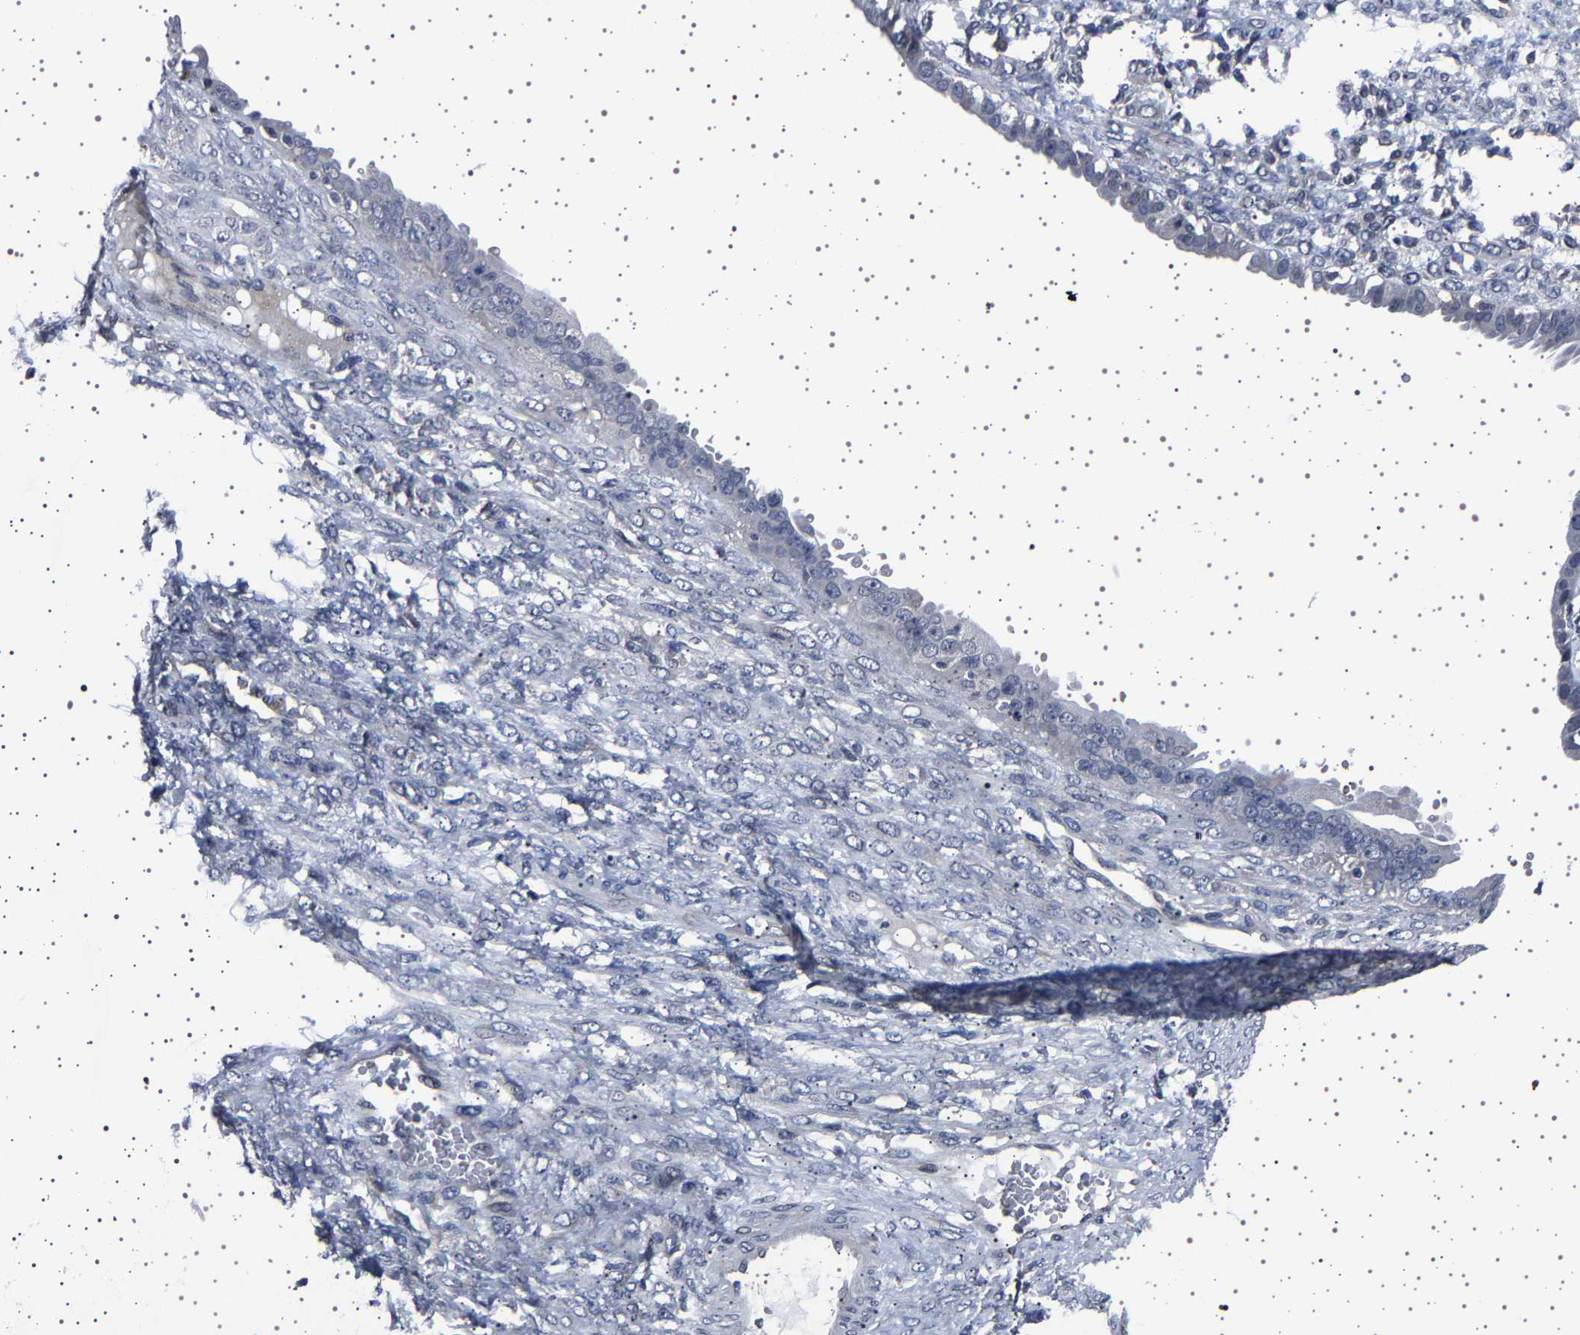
{"staining": {"intensity": "negative", "quantity": "none", "location": "none"}, "tissue": "ovarian cancer", "cell_type": "Tumor cells", "image_type": "cancer", "snomed": [{"axis": "morphology", "description": "Cystadenocarcinoma, serous, NOS"}, {"axis": "topography", "description": "Ovary"}], "caption": "The IHC photomicrograph has no significant positivity in tumor cells of ovarian serous cystadenocarcinoma tissue. (DAB (3,3'-diaminobenzidine) immunohistochemistry (IHC) visualized using brightfield microscopy, high magnification).", "gene": "IL10RB", "patient": {"sex": "female", "age": 58}}